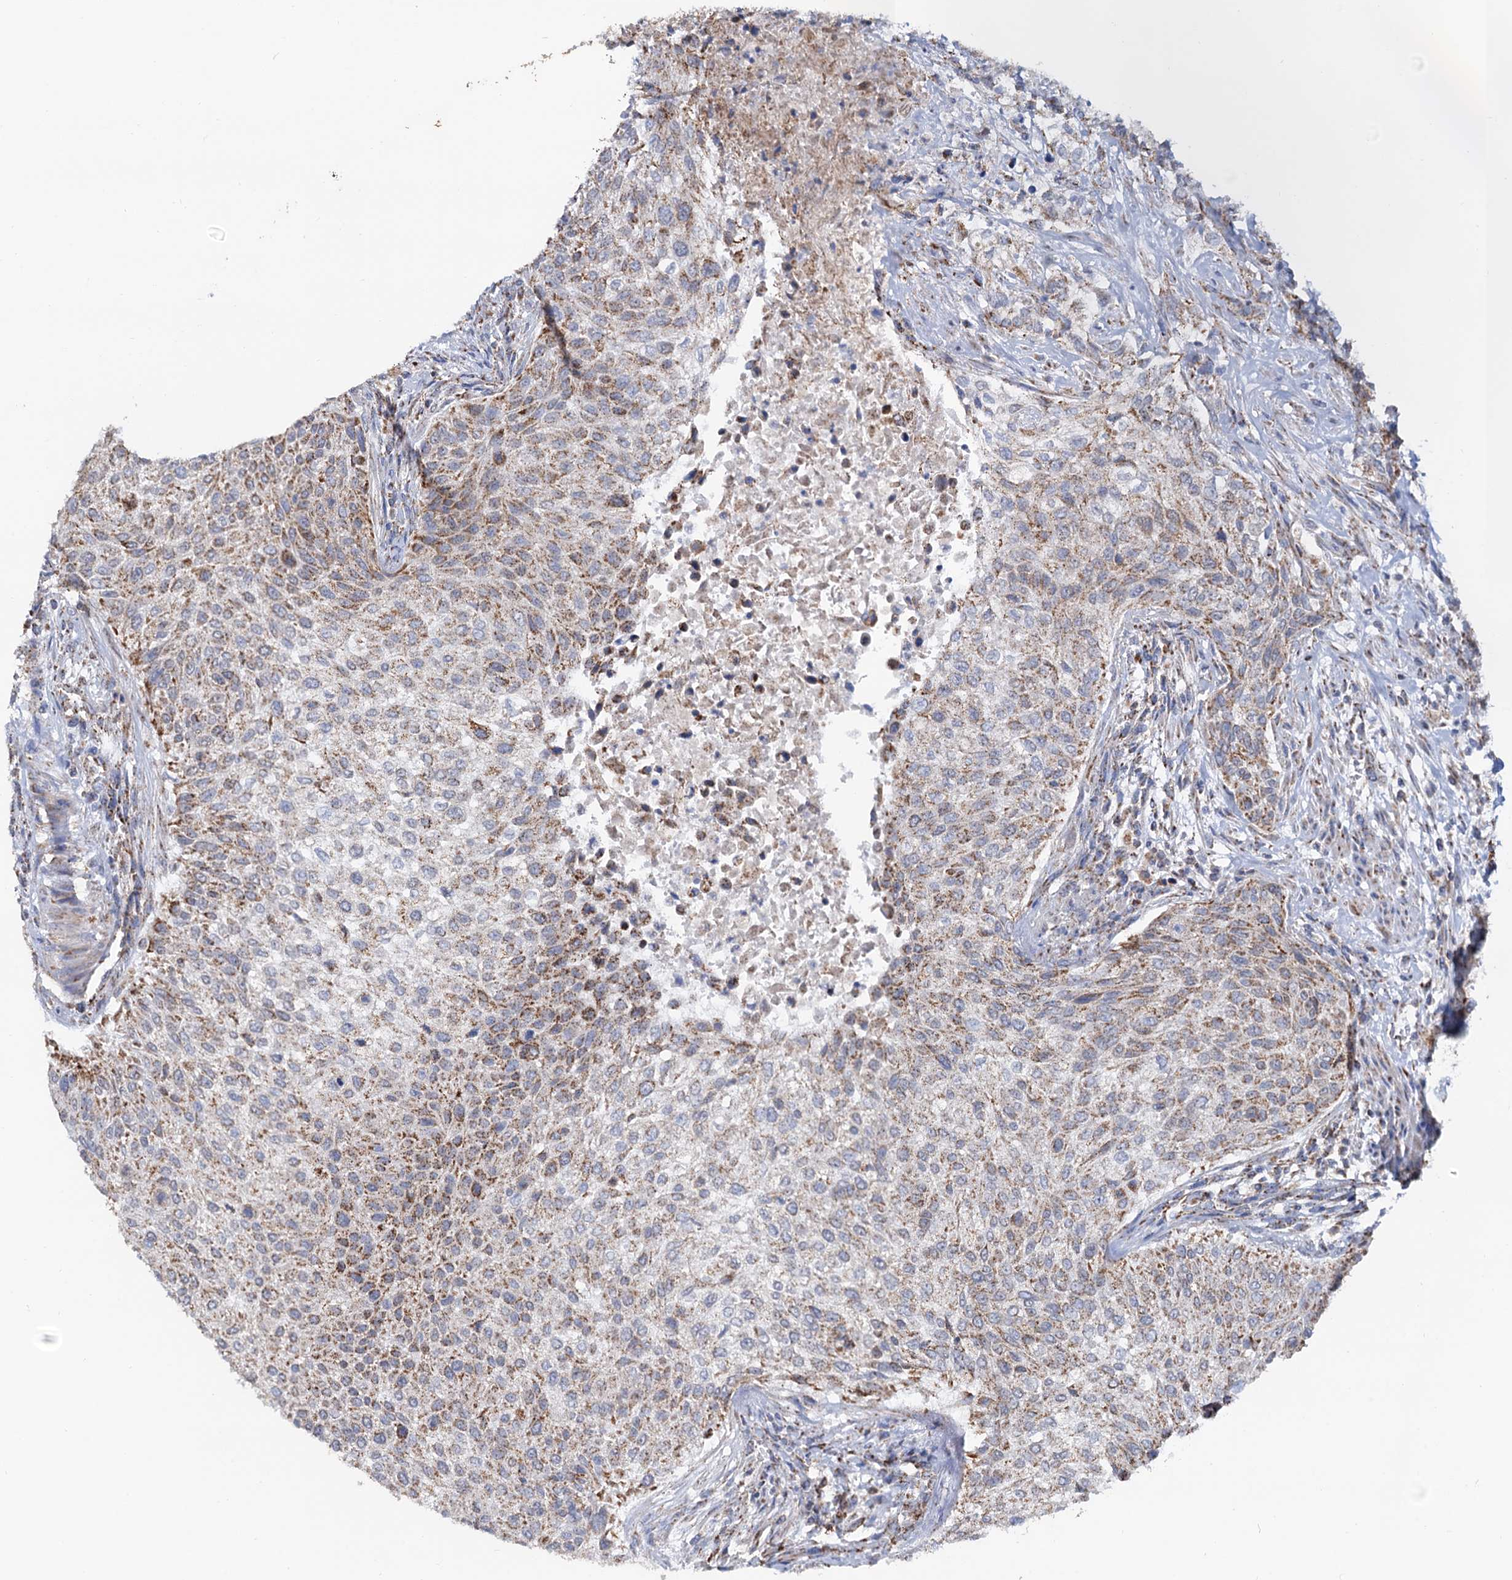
{"staining": {"intensity": "moderate", "quantity": ">75%", "location": "cytoplasmic/membranous"}, "tissue": "urothelial cancer", "cell_type": "Tumor cells", "image_type": "cancer", "snomed": [{"axis": "morphology", "description": "Normal tissue, NOS"}, {"axis": "morphology", "description": "Urothelial carcinoma, NOS"}, {"axis": "topography", "description": "Urinary bladder"}, {"axis": "topography", "description": "Peripheral nerve tissue"}], "caption": "A brown stain highlights moderate cytoplasmic/membranous staining of a protein in human transitional cell carcinoma tumor cells.", "gene": "C2CD3", "patient": {"sex": "male", "age": 35}}